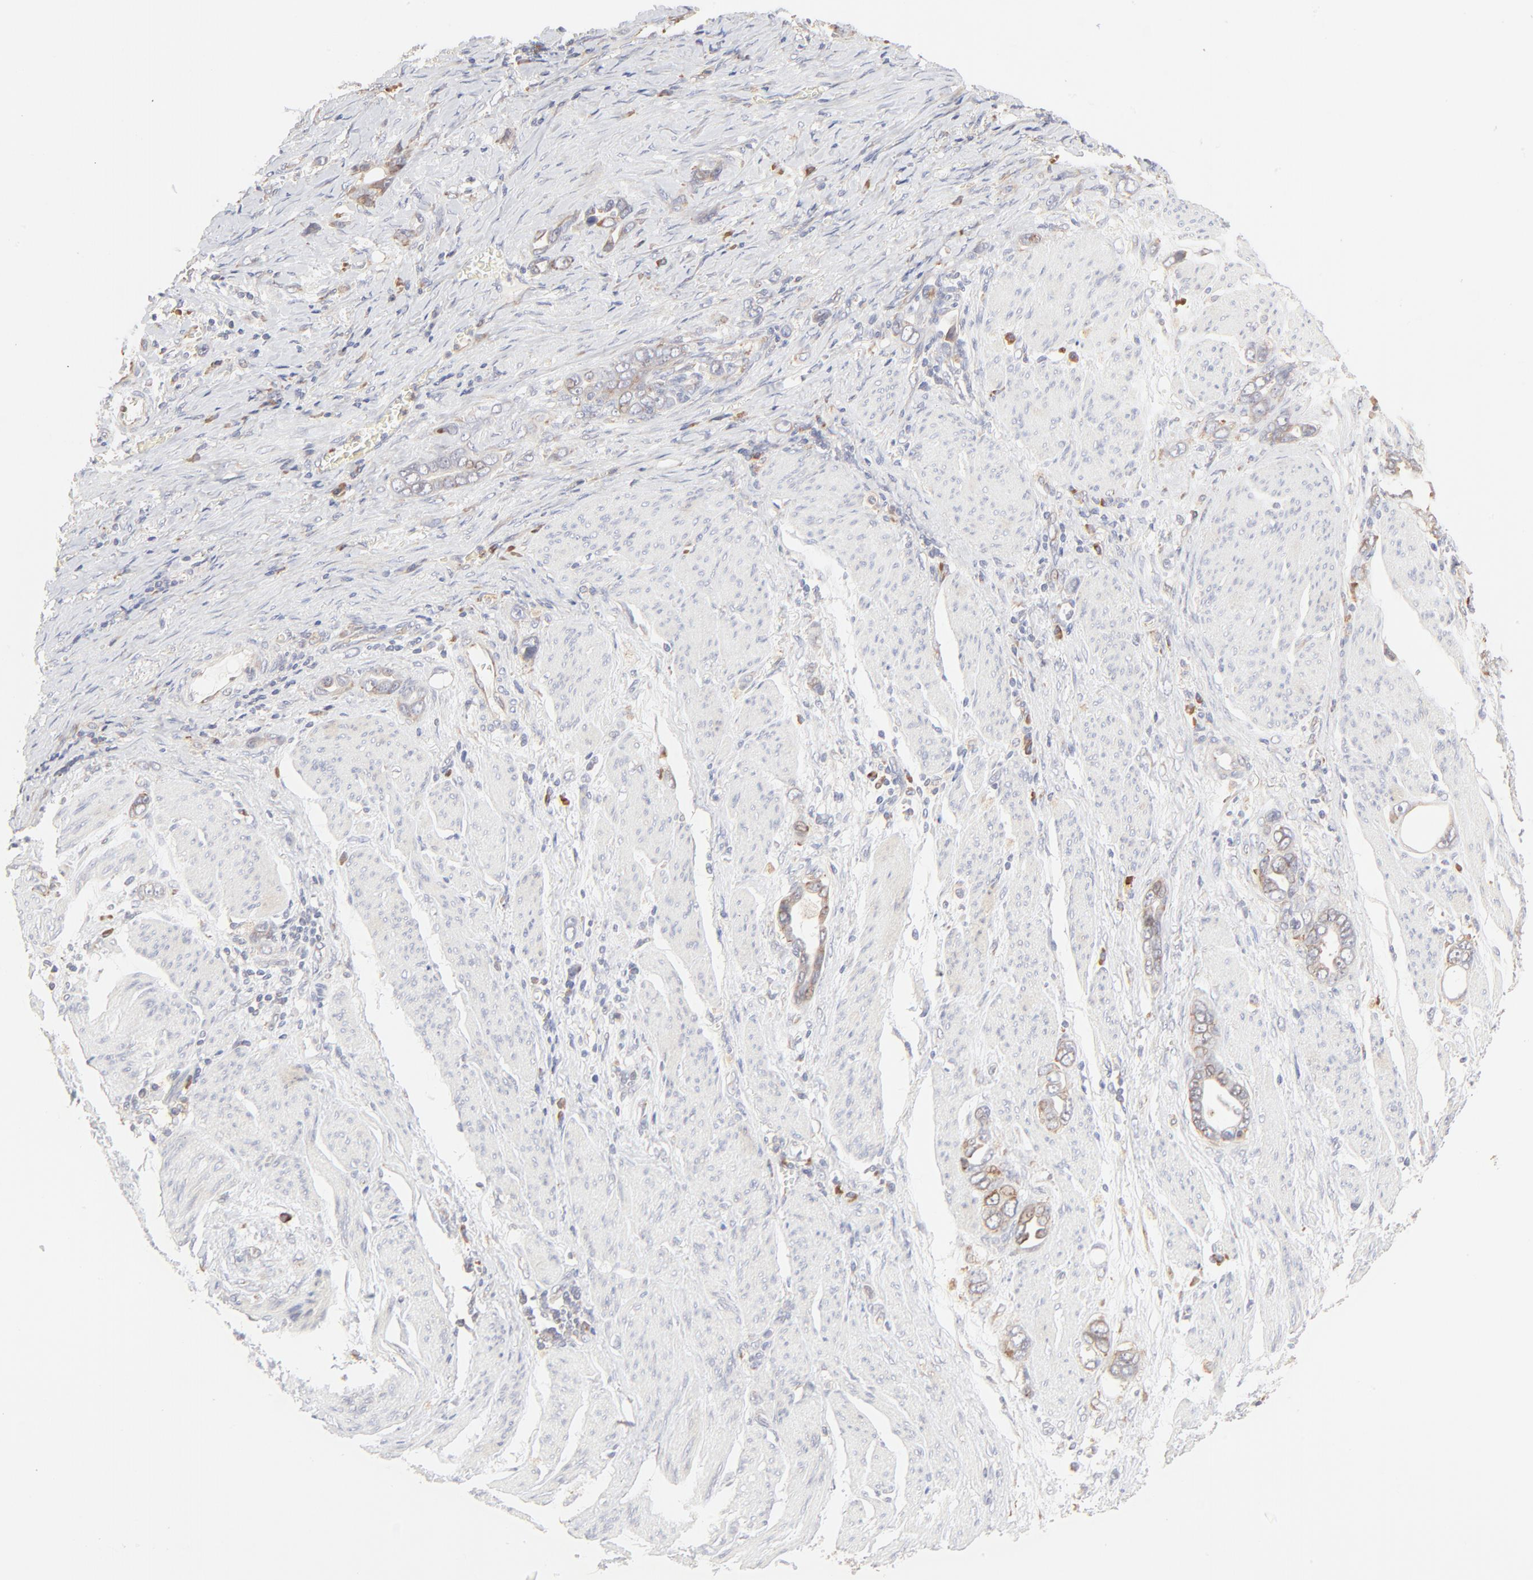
{"staining": {"intensity": "weak", "quantity": "25%-75%", "location": "cytoplasmic/membranous"}, "tissue": "stomach cancer", "cell_type": "Tumor cells", "image_type": "cancer", "snomed": [{"axis": "morphology", "description": "Adenocarcinoma, NOS"}, {"axis": "topography", "description": "Stomach"}], "caption": "Protein expression by immunohistochemistry demonstrates weak cytoplasmic/membranous staining in approximately 25%-75% of tumor cells in adenocarcinoma (stomach). (DAB = brown stain, brightfield microscopy at high magnification).", "gene": "RPS20", "patient": {"sex": "male", "age": 78}}